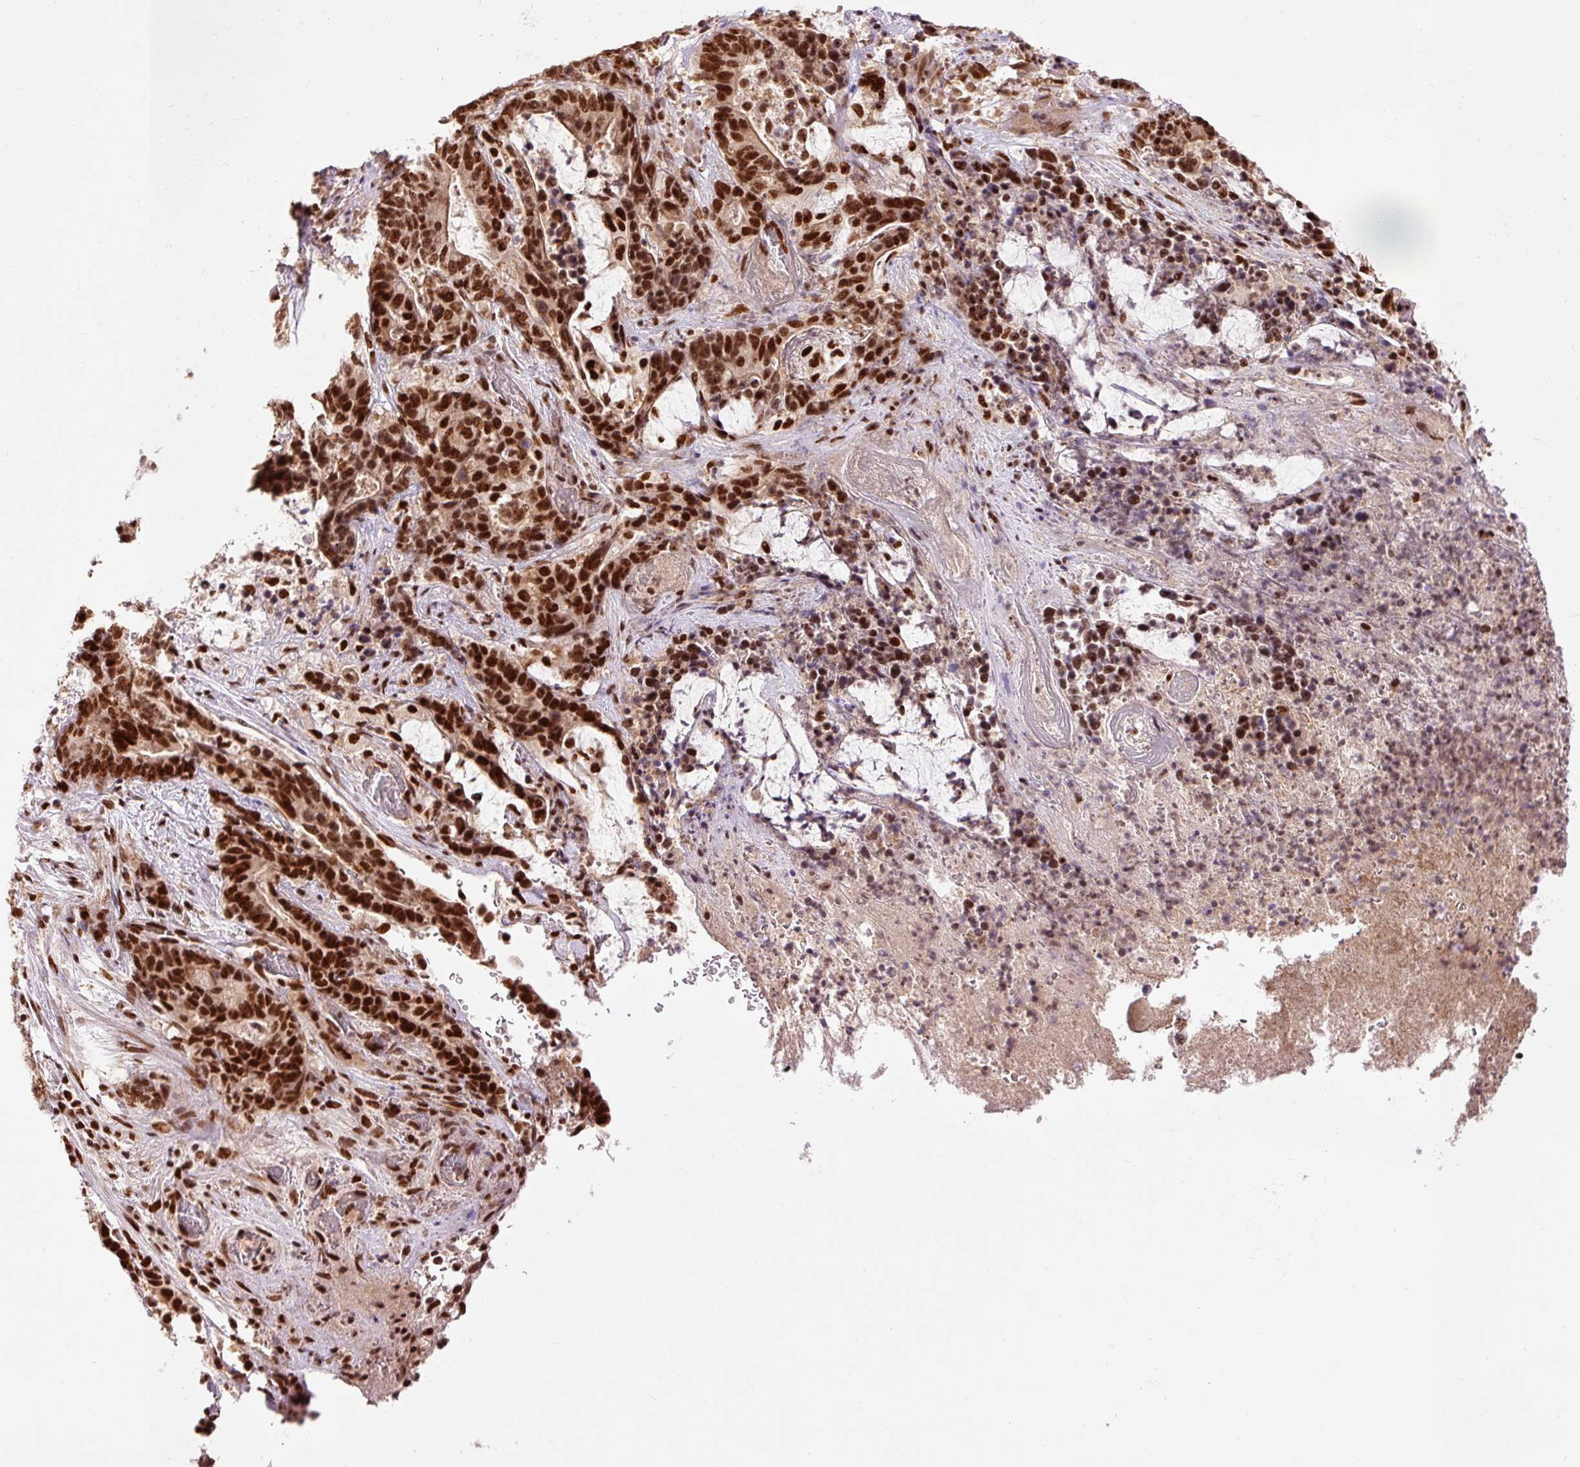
{"staining": {"intensity": "strong", "quantity": ">75%", "location": "nuclear"}, "tissue": "stomach cancer", "cell_type": "Tumor cells", "image_type": "cancer", "snomed": [{"axis": "morphology", "description": "Normal tissue, NOS"}, {"axis": "morphology", "description": "Adenocarcinoma, NOS"}, {"axis": "topography", "description": "Stomach"}], "caption": "A micrograph of human stomach cancer stained for a protein displays strong nuclear brown staining in tumor cells.", "gene": "ZBTB44", "patient": {"sex": "female", "age": 64}}